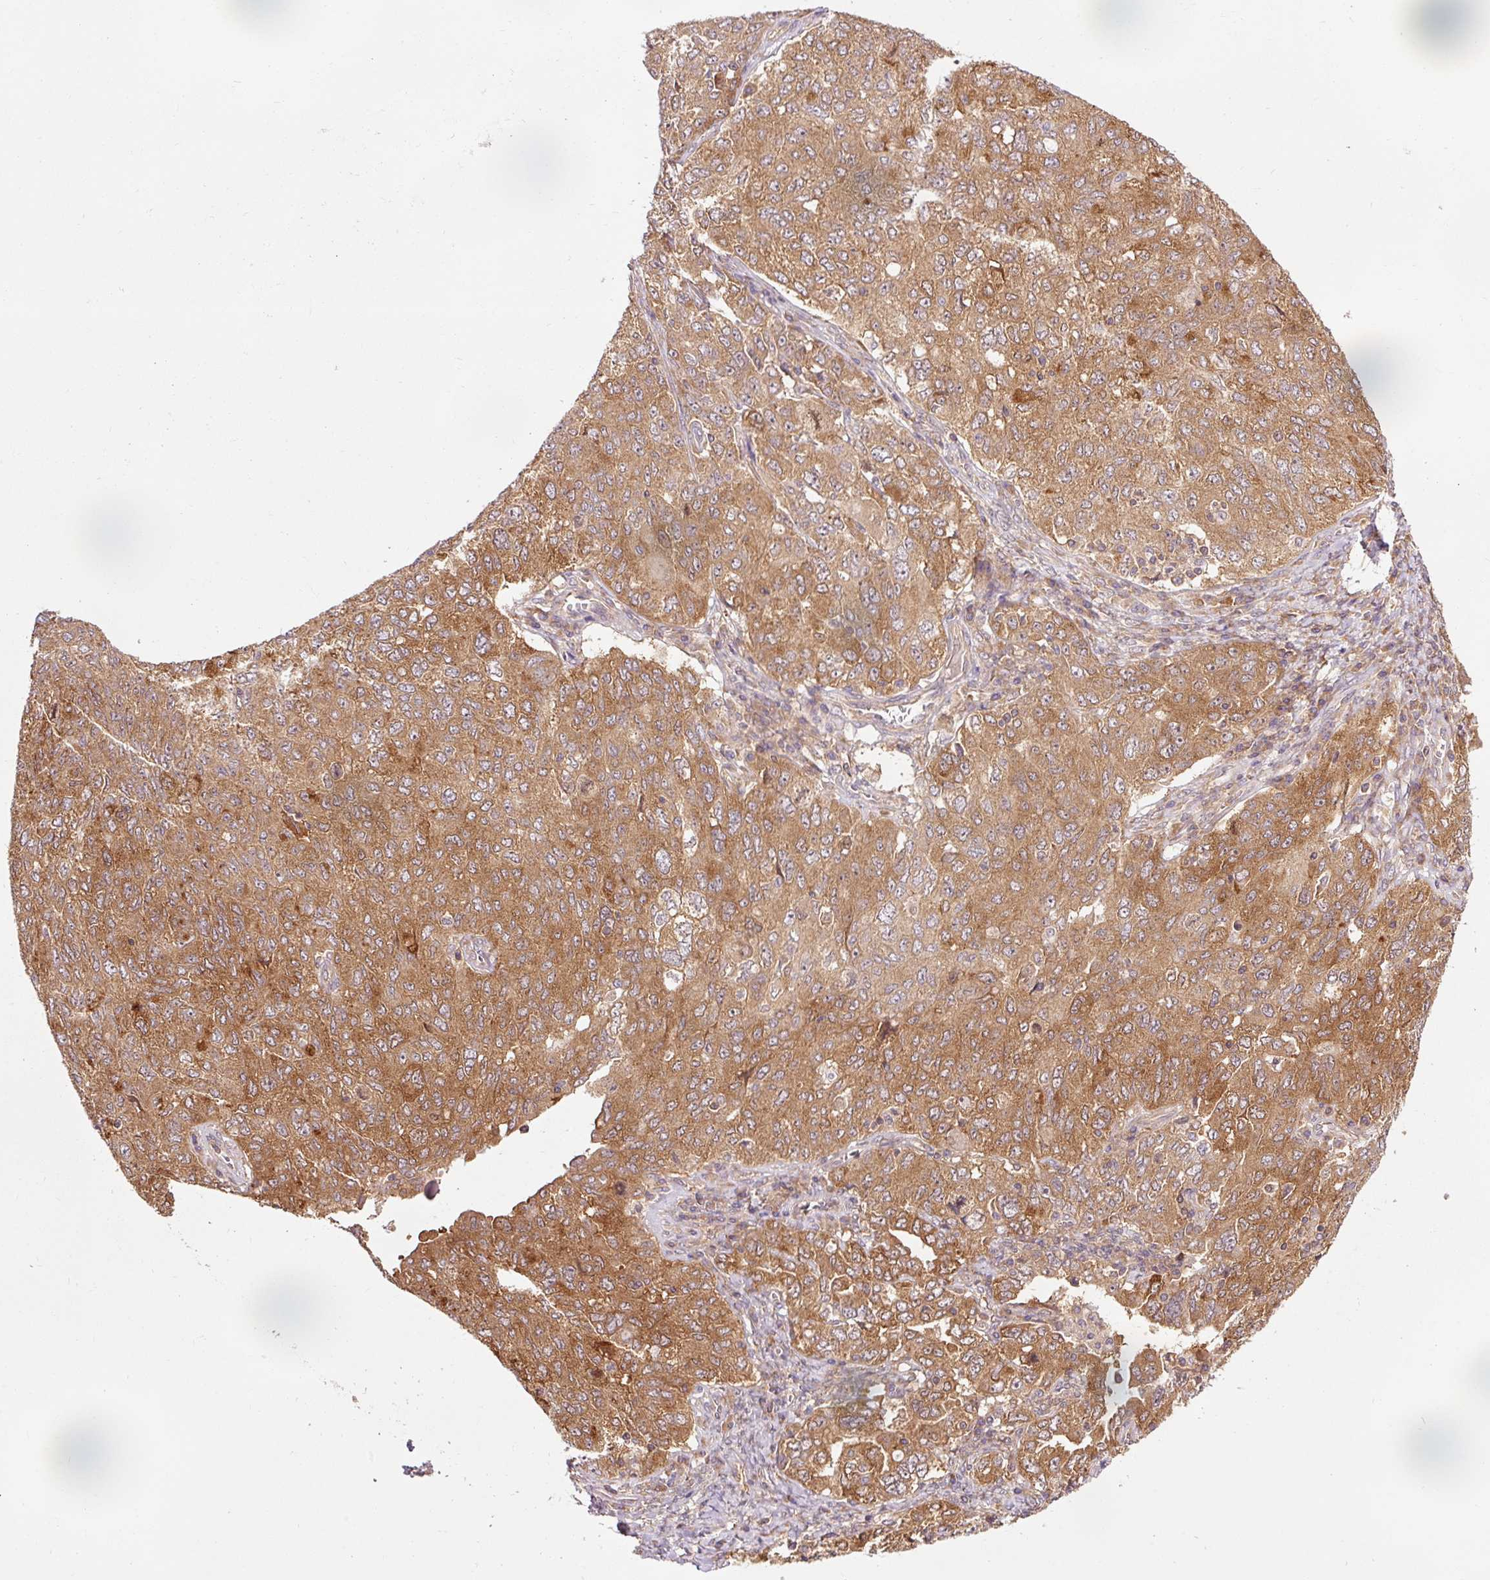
{"staining": {"intensity": "moderate", "quantity": ">75%", "location": "cytoplasmic/membranous"}, "tissue": "ovarian cancer", "cell_type": "Tumor cells", "image_type": "cancer", "snomed": [{"axis": "morphology", "description": "Carcinoma, endometroid"}, {"axis": "topography", "description": "Ovary"}], "caption": "An IHC image of neoplastic tissue is shown. Protein staining in brown shows moderate cytoplasmic/membranous positivity in ovarian endometroid carcinoma within tumor cells.", "gene": "PDAP1", "patient": {"sex": "female", "age": 62}}